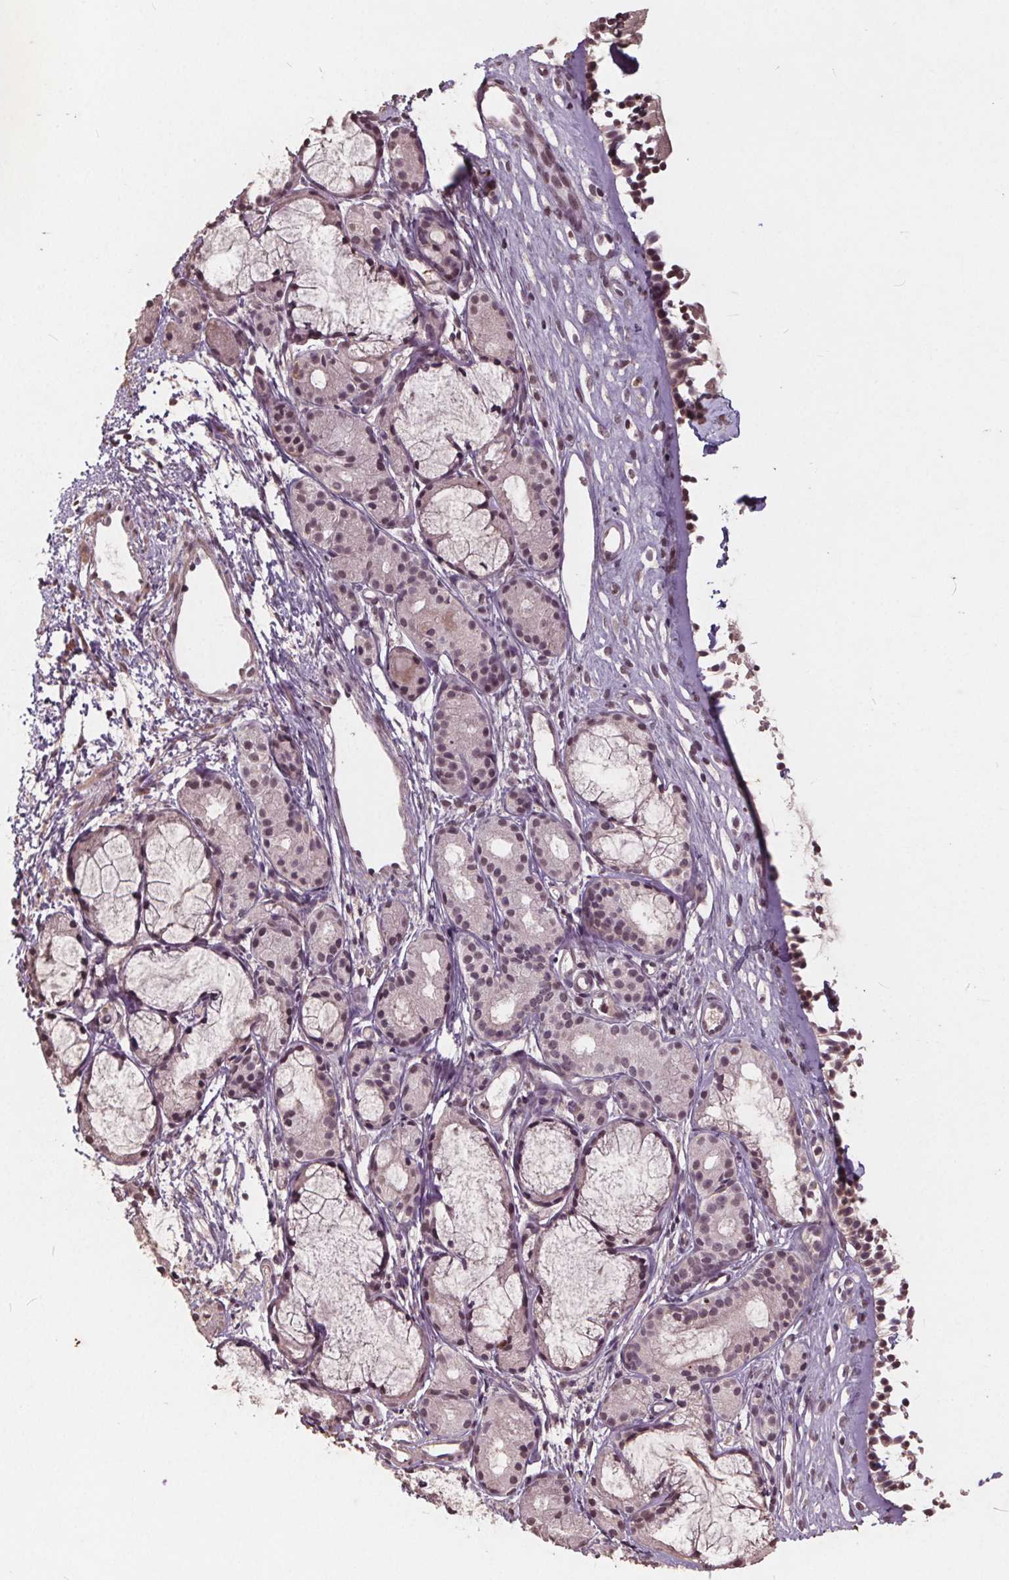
{"staining": {"intensity": "weak", "quantity": ">75%", "location": "nuclear"}, "tissue": "nasopharynx", "cell_type": "Respiratory epithelial cells", "image_type": "normal", "snomed": [{"axis": "morphology", "description": "Normal tissue, NOS"}, {"axis": "topography", "description": "Nasopharynx"}], "caption": "Protein staining of normal nasopharynx displays weak nuclear expression in about >75% of respiratory epithelial cells.", "gene": "DNMT3B", "patient": {"sex": "female", "age": 52}}